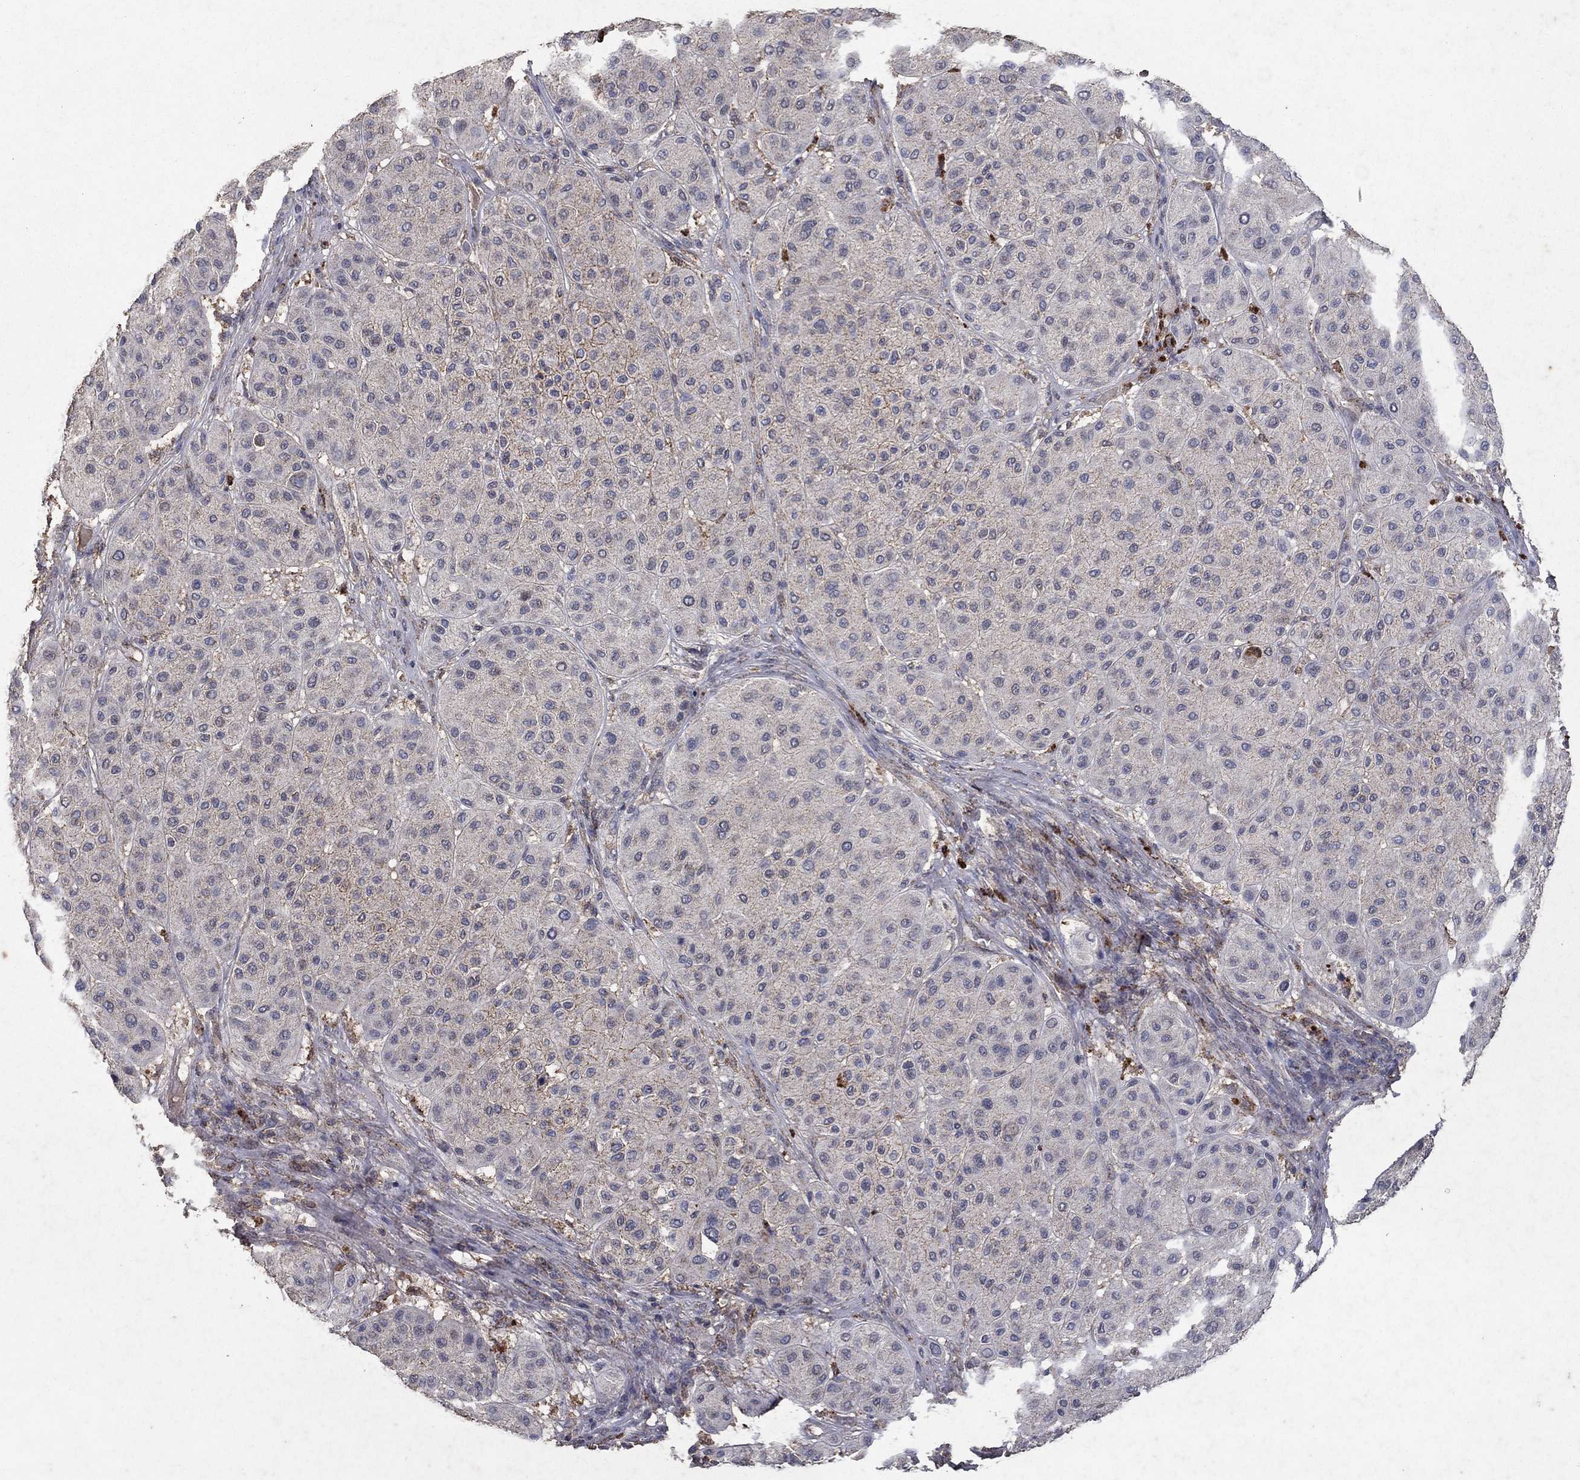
{"staining": {"intensity": "moderate", "quantity": "<25%", "location": "cytoplasmic/membranous"}, "tissue": "melanoma", "cell_type": "Tumor cells", "image_type": "cancer", "snomed": [{"axis": "morphology", "description": "Malignant melanoma, Metastatic site"}, {"axis": "topography", "description": "Smooth muscle"}], "caption": "Malignant melanoma (metastatic site) stained for a protein exhibits moderate cytoplasmic/membranous positivity in tumor cells. (IHC, brightfield microscopy, high magnification).", "gene": "CD24", "patient": {"sex": "male", "age": 41}}